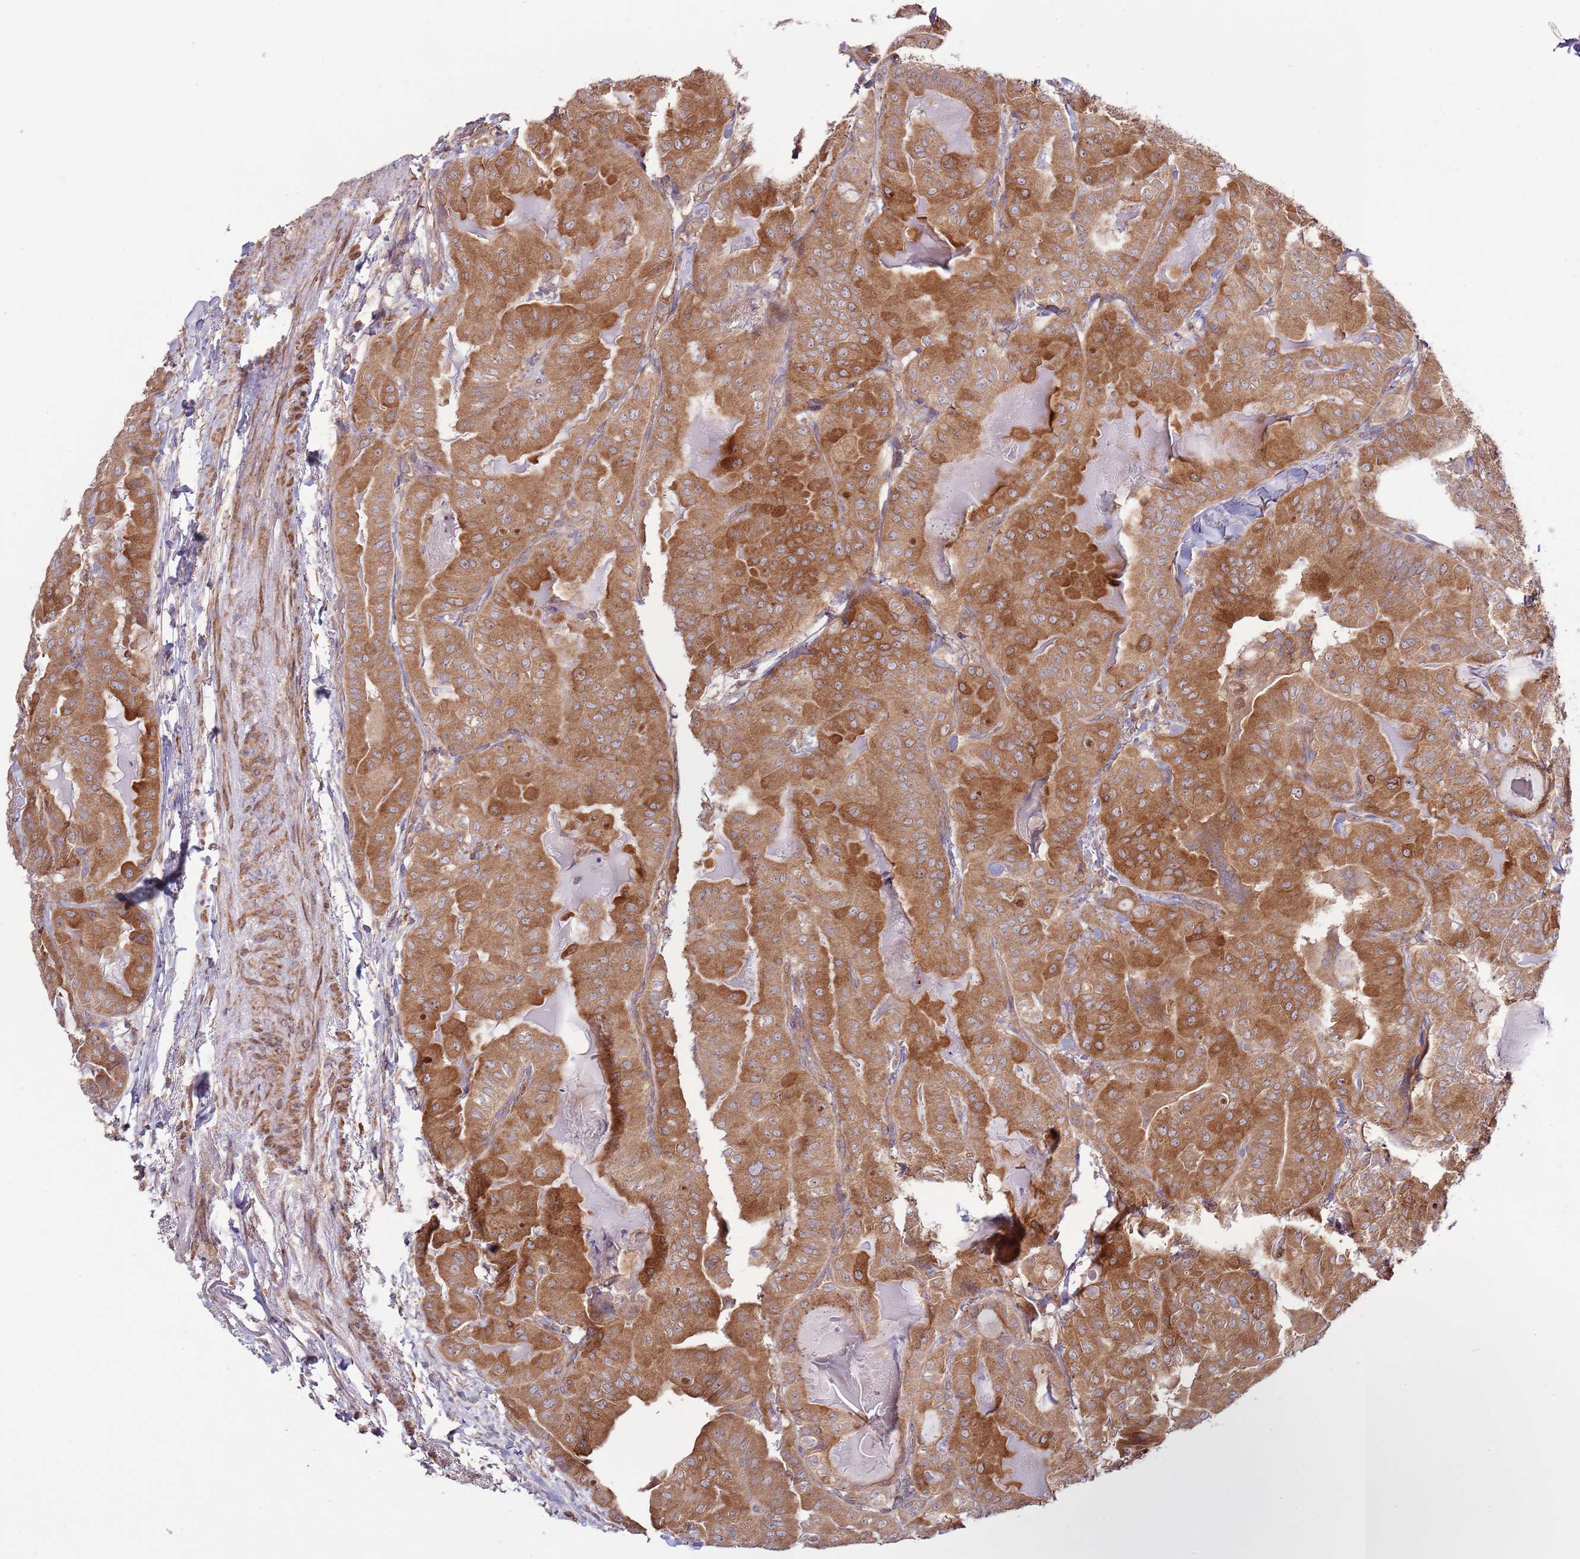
{"staining": {"intensity": "moderate", "quantity": ">75%", "location": "cytoplasmic/membranous"}, "tissue": "thyroid cancer", "cell_type": "Tumor cells", "image_type": "cancer", "snomed": [{"axis": "morphology", "description": "Papillary adenocarcinoma, NOS"}, {"axis": "topography", "description": "Thyroid gland"}], "caption": "About >75% of tumor cells in thyroid cancer (papillary adenocarcinoma) demonstrate moderate cytoplasmic/membranous protein staining as visualized by brown immunohistochemical staining.", "gene": "LPIN2", "patient": {"sex": "female", "age": 68}}